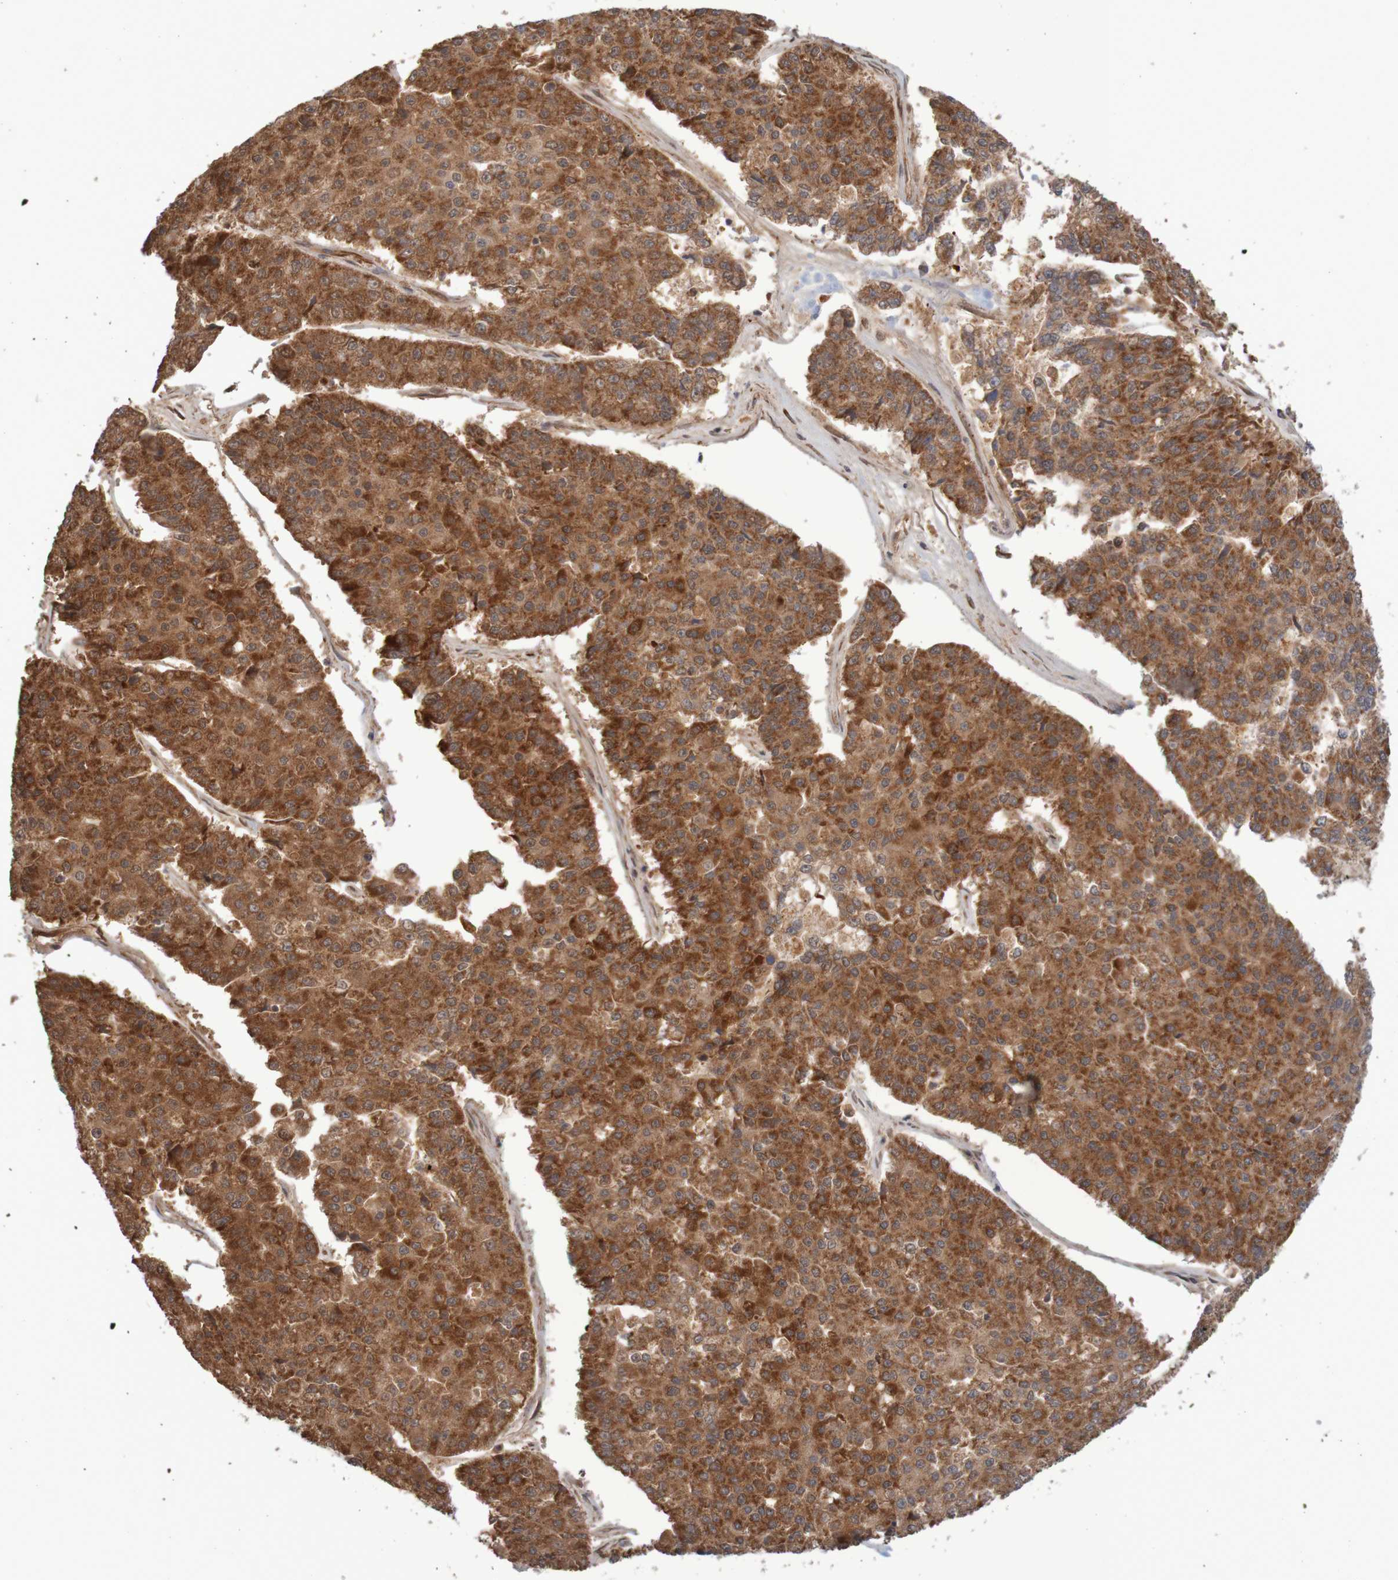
{"staining": {"intensity": "strong", "quantity": ">75%", "location": "cytoplasmic/membranous"}, "tissue": "pancreatic cancer", "cell_type": "Tumor cells", "image_type": "cancer", "snomed": [{"axis": "morphology", "description": "Adenocarcinoma, NOS"}, {"axis": "topography", "description": "Pancreas"}], "caption": "Immunohistochemical staining of pancreatic adenocarcinoma shows strong cytoplasmic/membranous protein positivity in approximately >75% of tumor cells.", "gene": "MRPL52", "patient": {"sex": "male", "age": 50}}